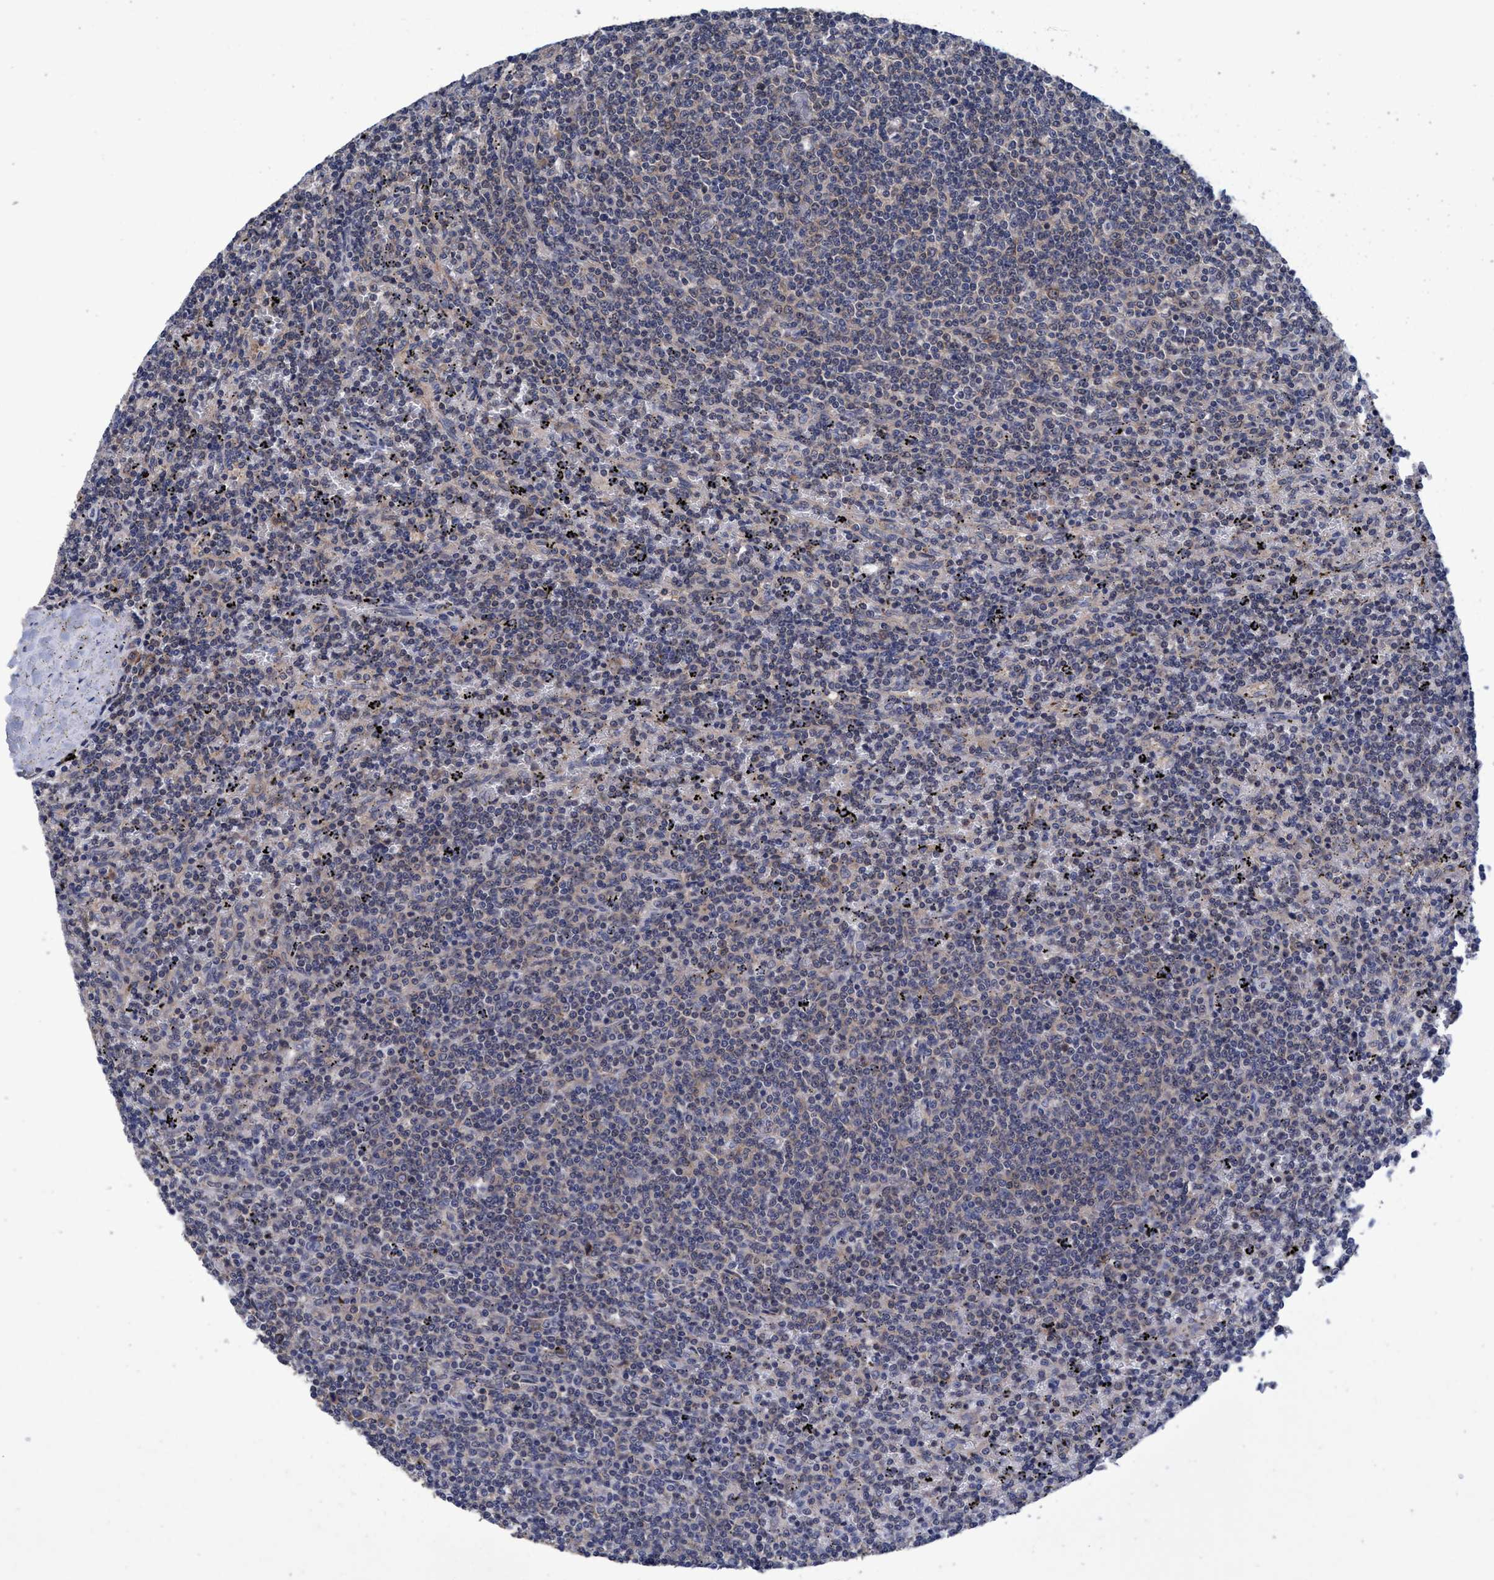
{"staining": {"intensity": "negative", "quantity": "none", "location": "none"}, "tissue": "lymphoma", "cell_type": "Tumor cells", "image_type": "cancer", "snomed": [{"axis": "morphology", "description": "Malignant lymphoma, non-Hodgkin's type, Low grade"}, {"axis": "topography", "description": "Spleen"}], "caption": "High power microscopy histopathology image of an immunohistochemistry histopathology image of low-grade malignant lymphoma, non-Hodgkin's type, revealing no significant expression in tumor cells. (Brightfield microscopy of DAB (3,3'-diaminobenzidine) immunohistochemistry (IHC) at high magnification).", "gene": "CALCOCO2", "patient": {"sex": "female", "age": 50}}